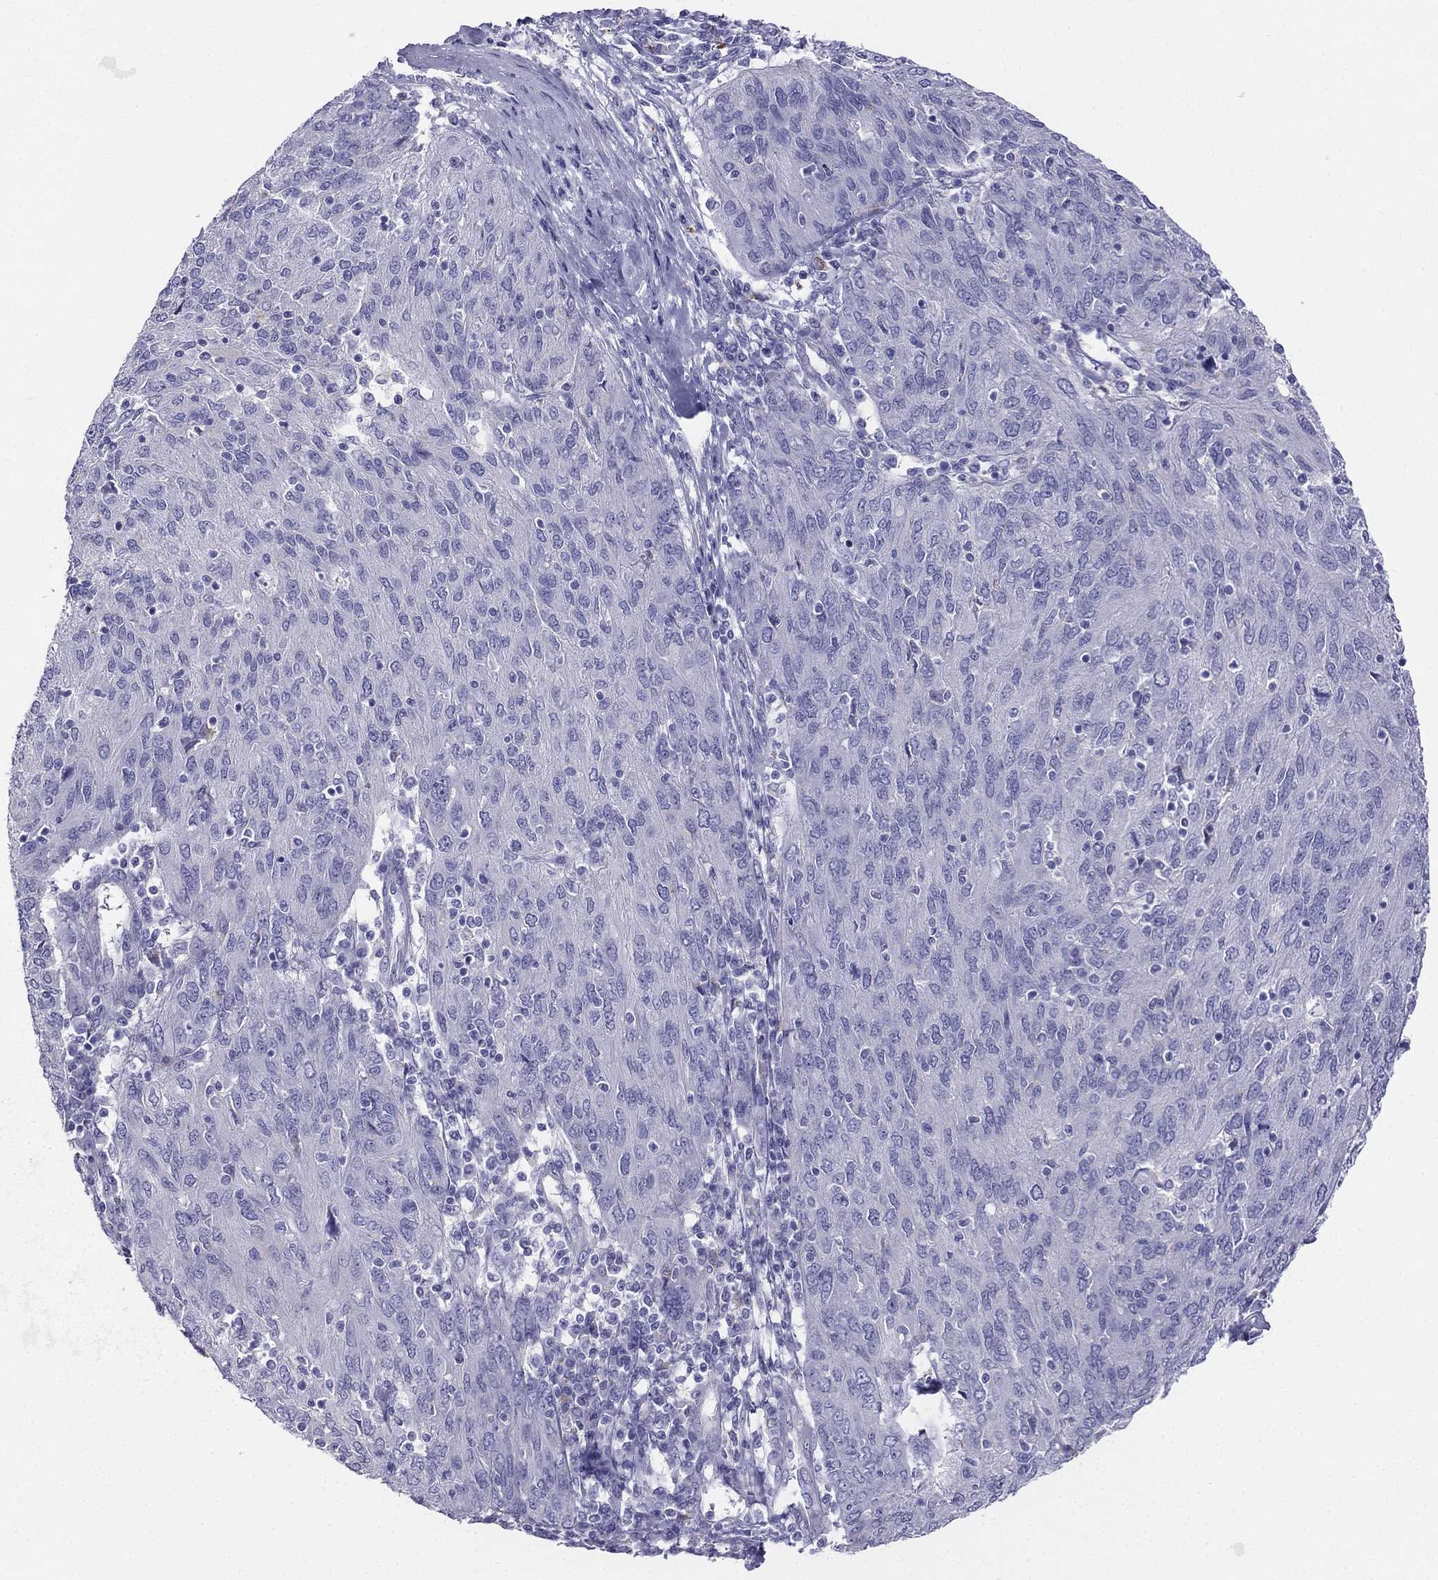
{"staining": {"intensity": "negative", "quantity": "none", "location": "none"}, "tissue": "ovarian cancer", "cell_type": "Tumor cells", "image_type": "cancer", "snomed": [{"axis": "morphology", "description": "Carcinoma, endometroid"}, {"axis": "topography", "description": "Ovary"}], "caption": "Human ovarian cancer stained for a protein using IHC exhibits no expression in tumor cells.", "gene": "ALOXE3", "patient": {"sex": "female", "age": 50}}